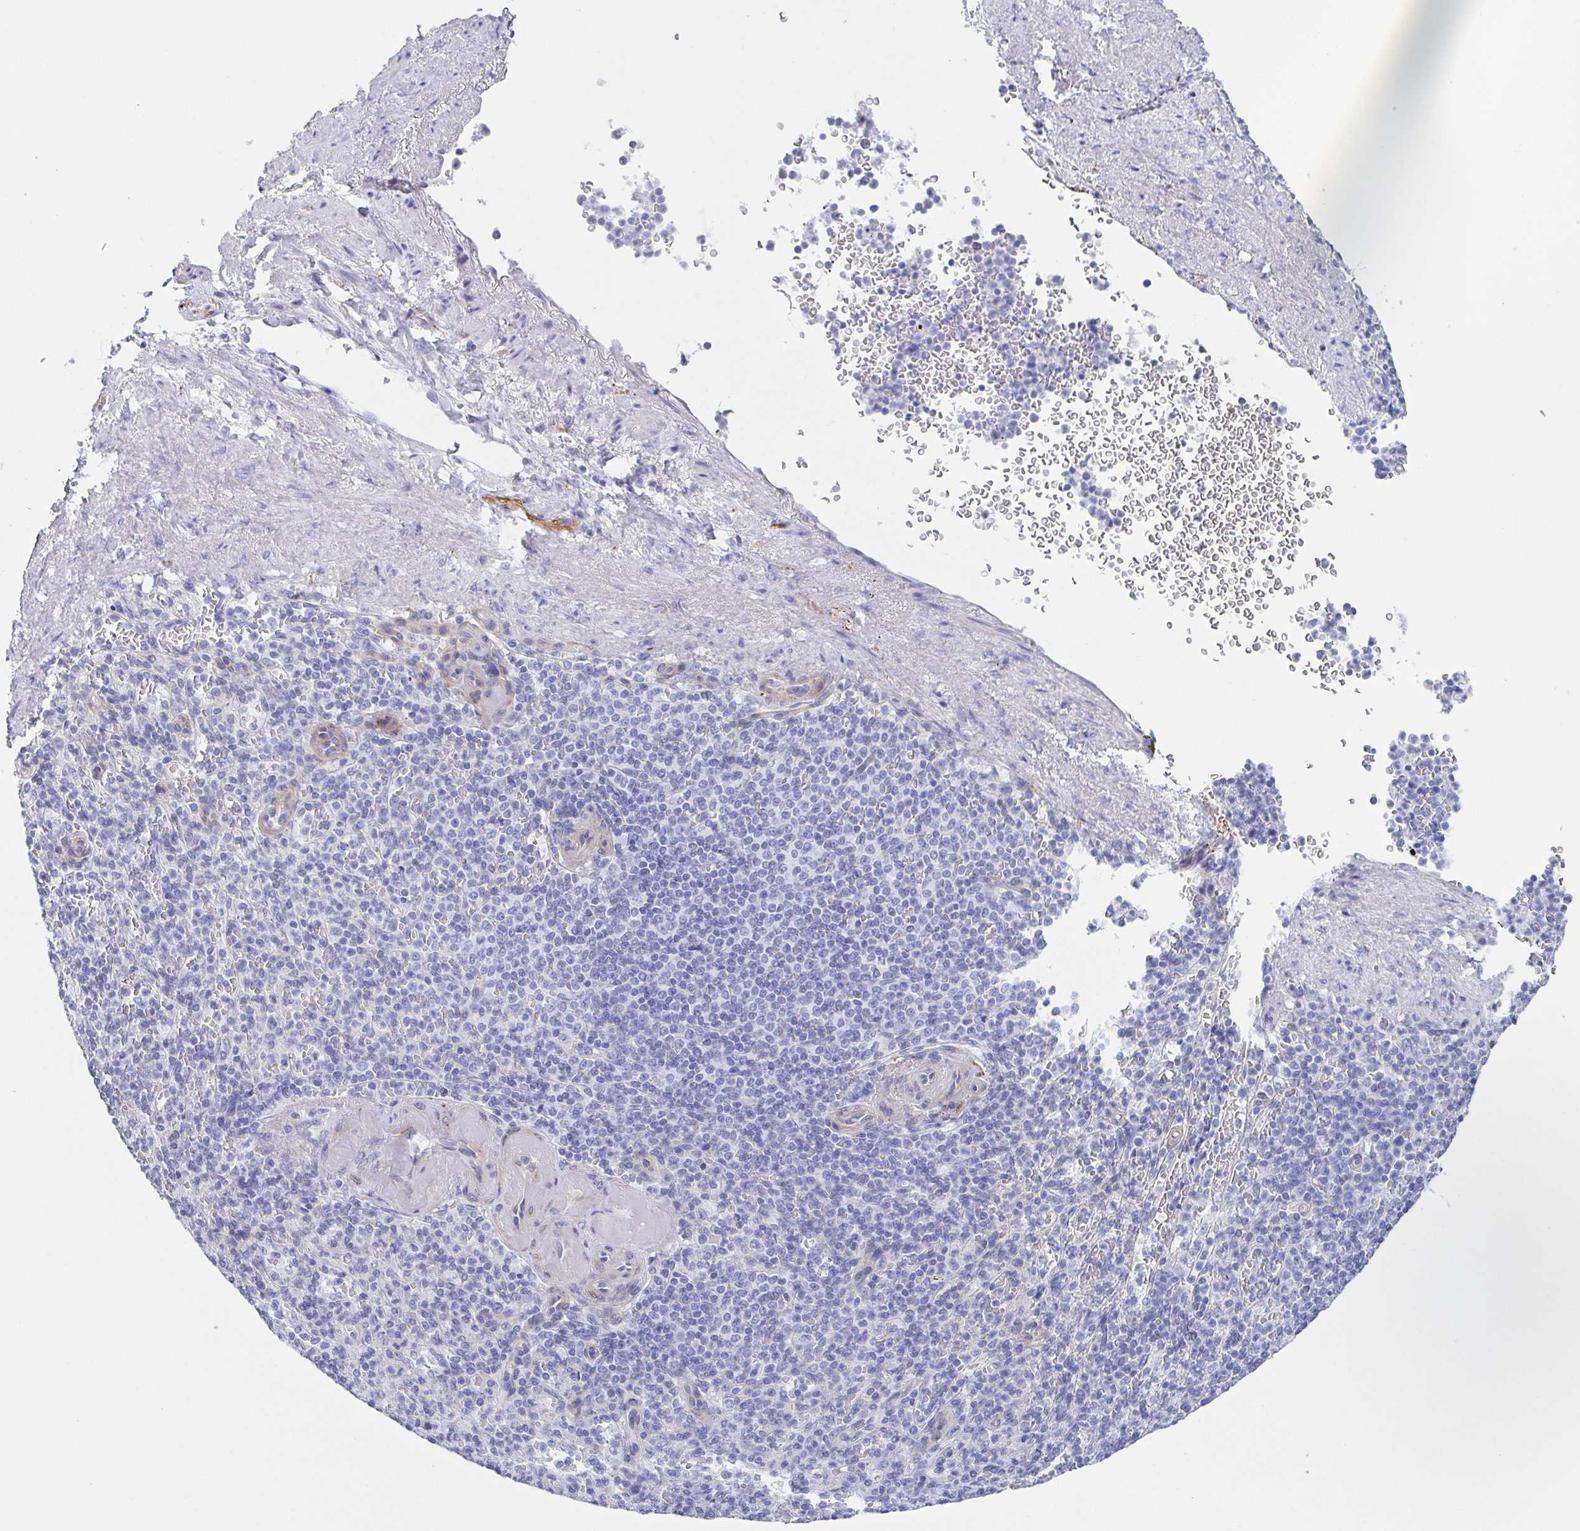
{"staining": {"intensity": "negative", "quantity": "none", "location": "none"}, "tissue": "spleen", "cell_type": "Cells in red pulp", "image_type": "normal", "snomed": [{"axis": "morphology", "description": "Normal tissue, NOS"}, {"axis": "topography", "description": "Spleen"}], "caption": "The photomicrograph exhibits no staining of cells in red pulp in benign spleen. The staining is performed using DAB (3,3'-diaminobenzidine) brown chromogen with nuclei counter-stained in using hematoxylin.", "gene": "DYNC1I1", "patient": {"sex": "female", "age": 74}}